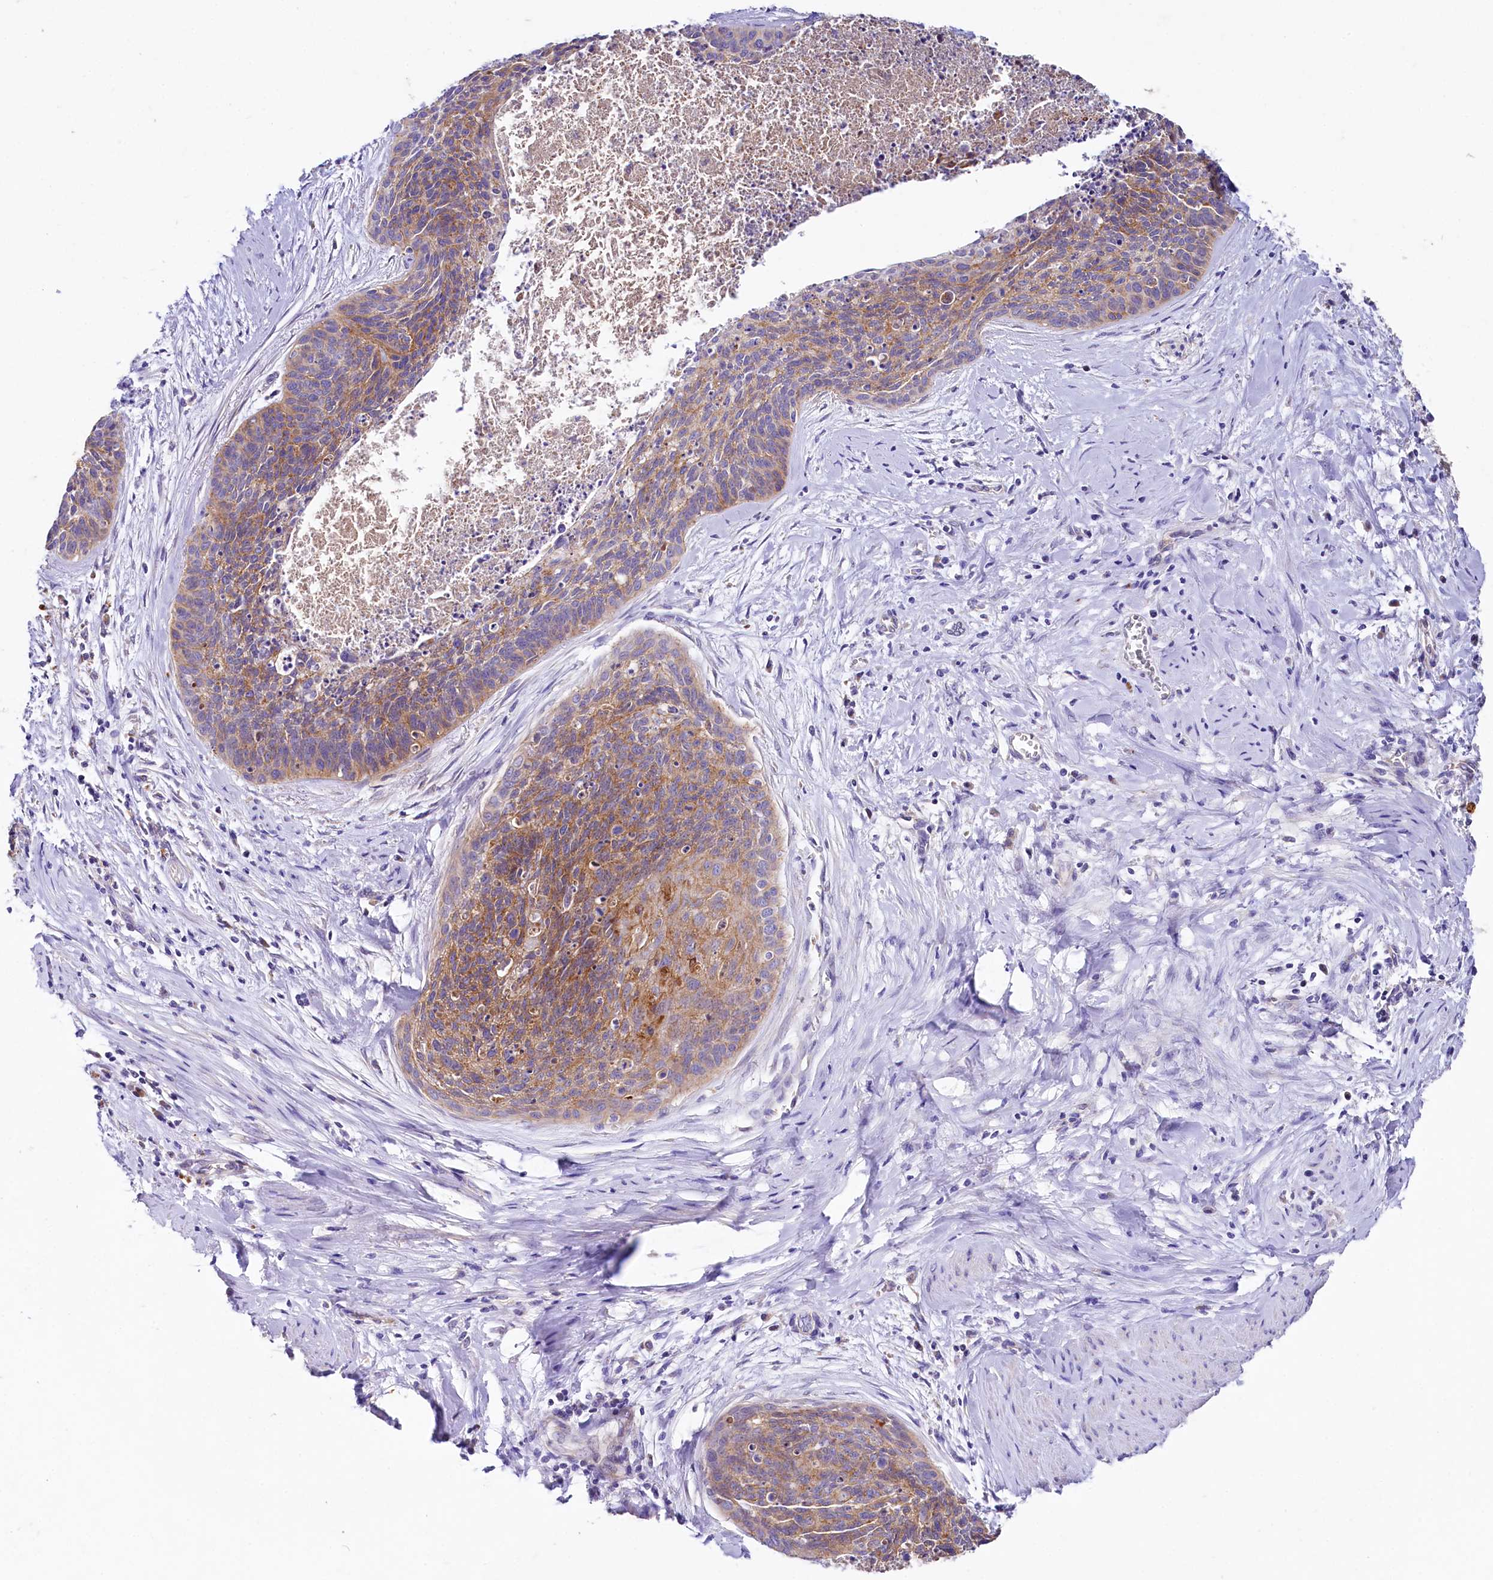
{"staining": {"intensity": "moderate", "quantity": ">75%", "location": "cytoplasmic/membranous"}, "tissue": "cervical cancer", "cell_type": "Tumor cells", "image_type": "cancer", "snomed": [{"axis": "morphology", "description": "Squamous cell carcinoma, NOS"}, {"axis": "topography", "description": "Cervix"}], "caption": "Protein analysis of cervical squamous cell carcinoma tissue demonstrates moderate cytoplasmic/membranous staining in about >75% of tumor cells. (Brightfield microscopy of DAB IHC at high magnification).", "gene": "SACM1L", "patient": {"sex": "female", "age": 55}}